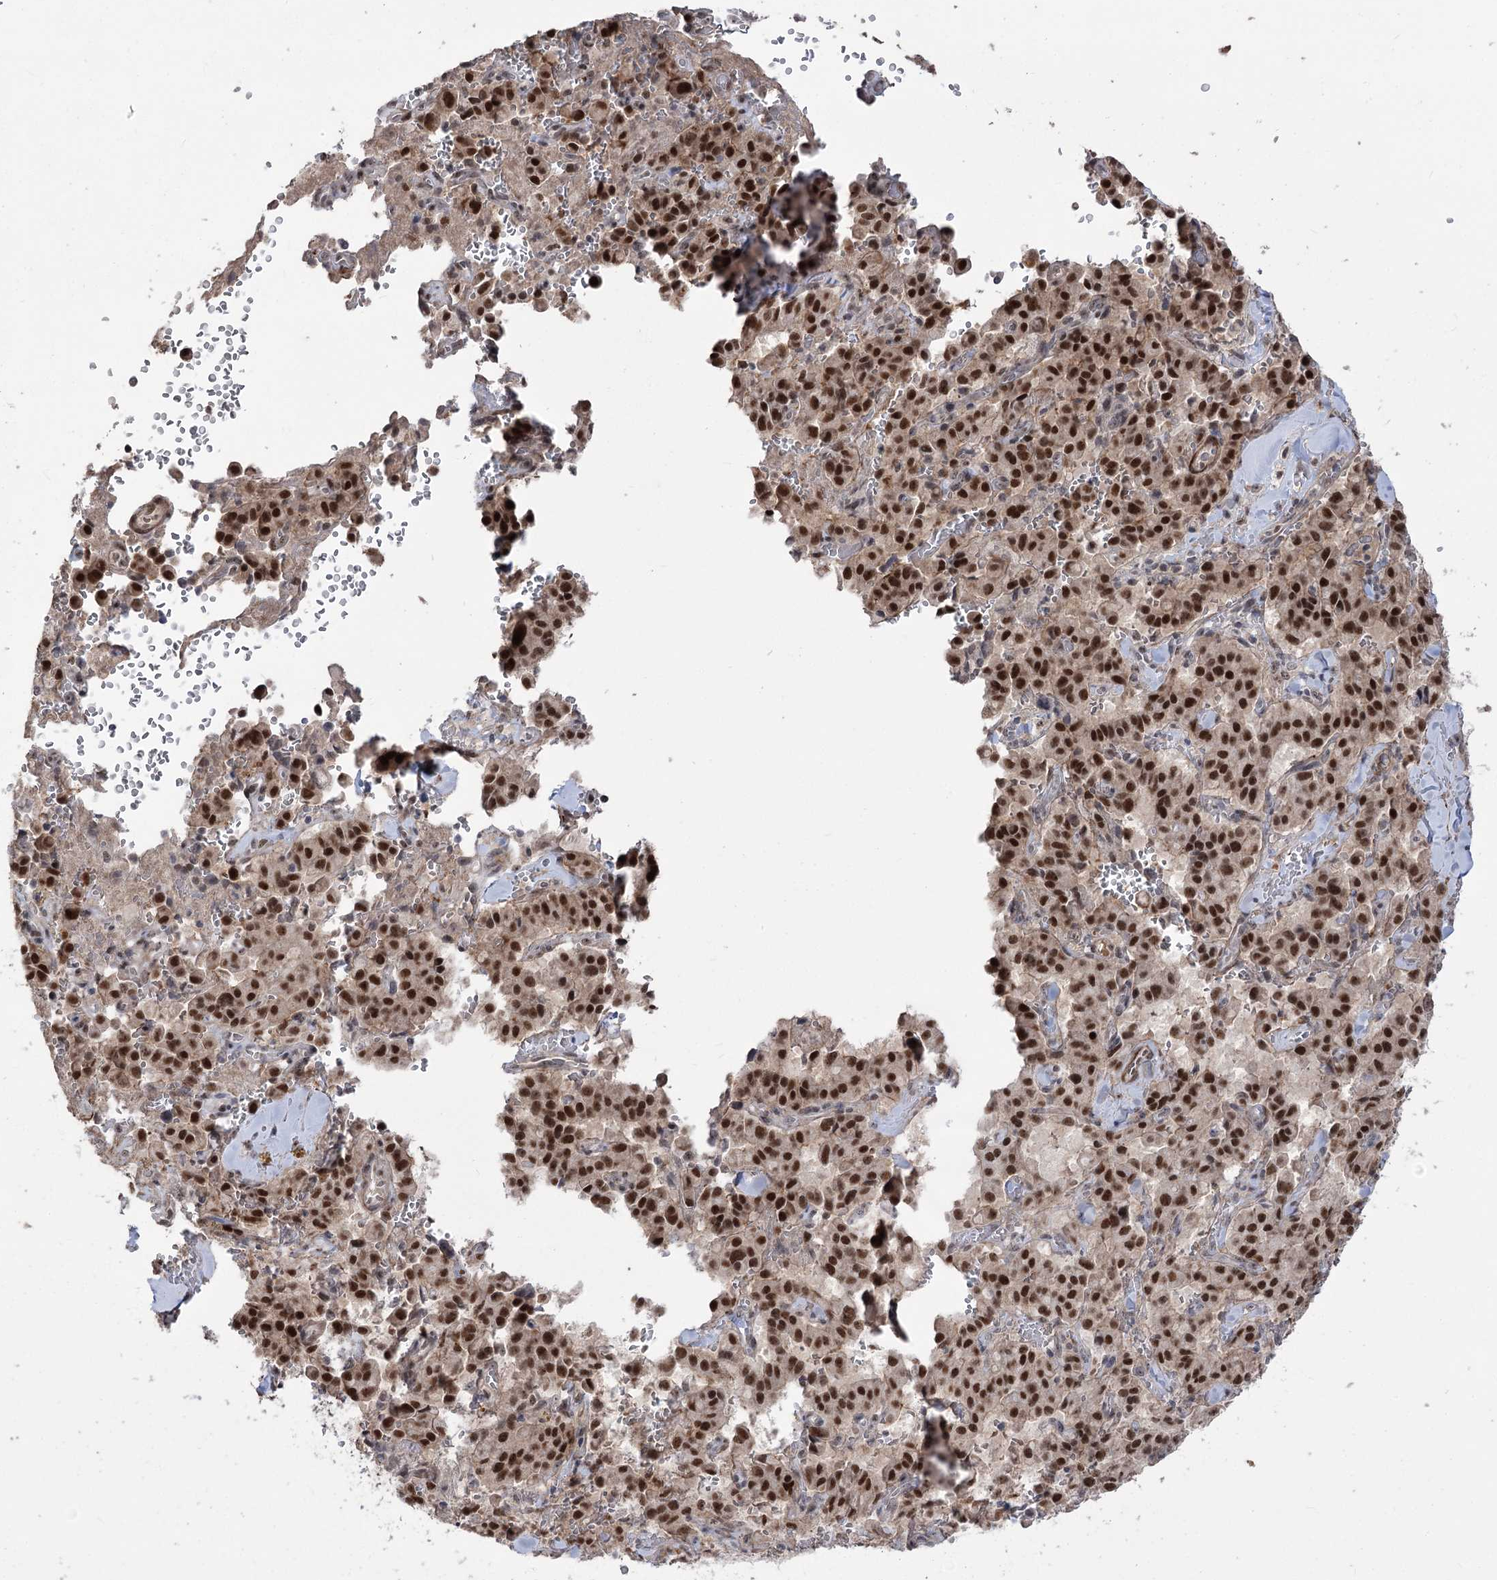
{"staining": {"intensity": "strong", "quantity": ">75%", "location": "nuclear"}, "tissue": "pancreatic cancer", "cell_type": "Tumor cells", "image_type": "cancer", "snomed": [{"axis": "morphology", "description": "Adenocarcinoma, NOS"}, {"axis": "topography", "description": "Pancreas"}], "caption": "This histopathology image reveals pancreatic adenocarcinoma stained with immunohistochemistry to label a protein in brown. The nuclear of tumor cells show strong positivity for the protein. Nuclei are counter-stained blue.", "gene": "ZSCAN23", "patient": {"sex": "male", "age": 65}}